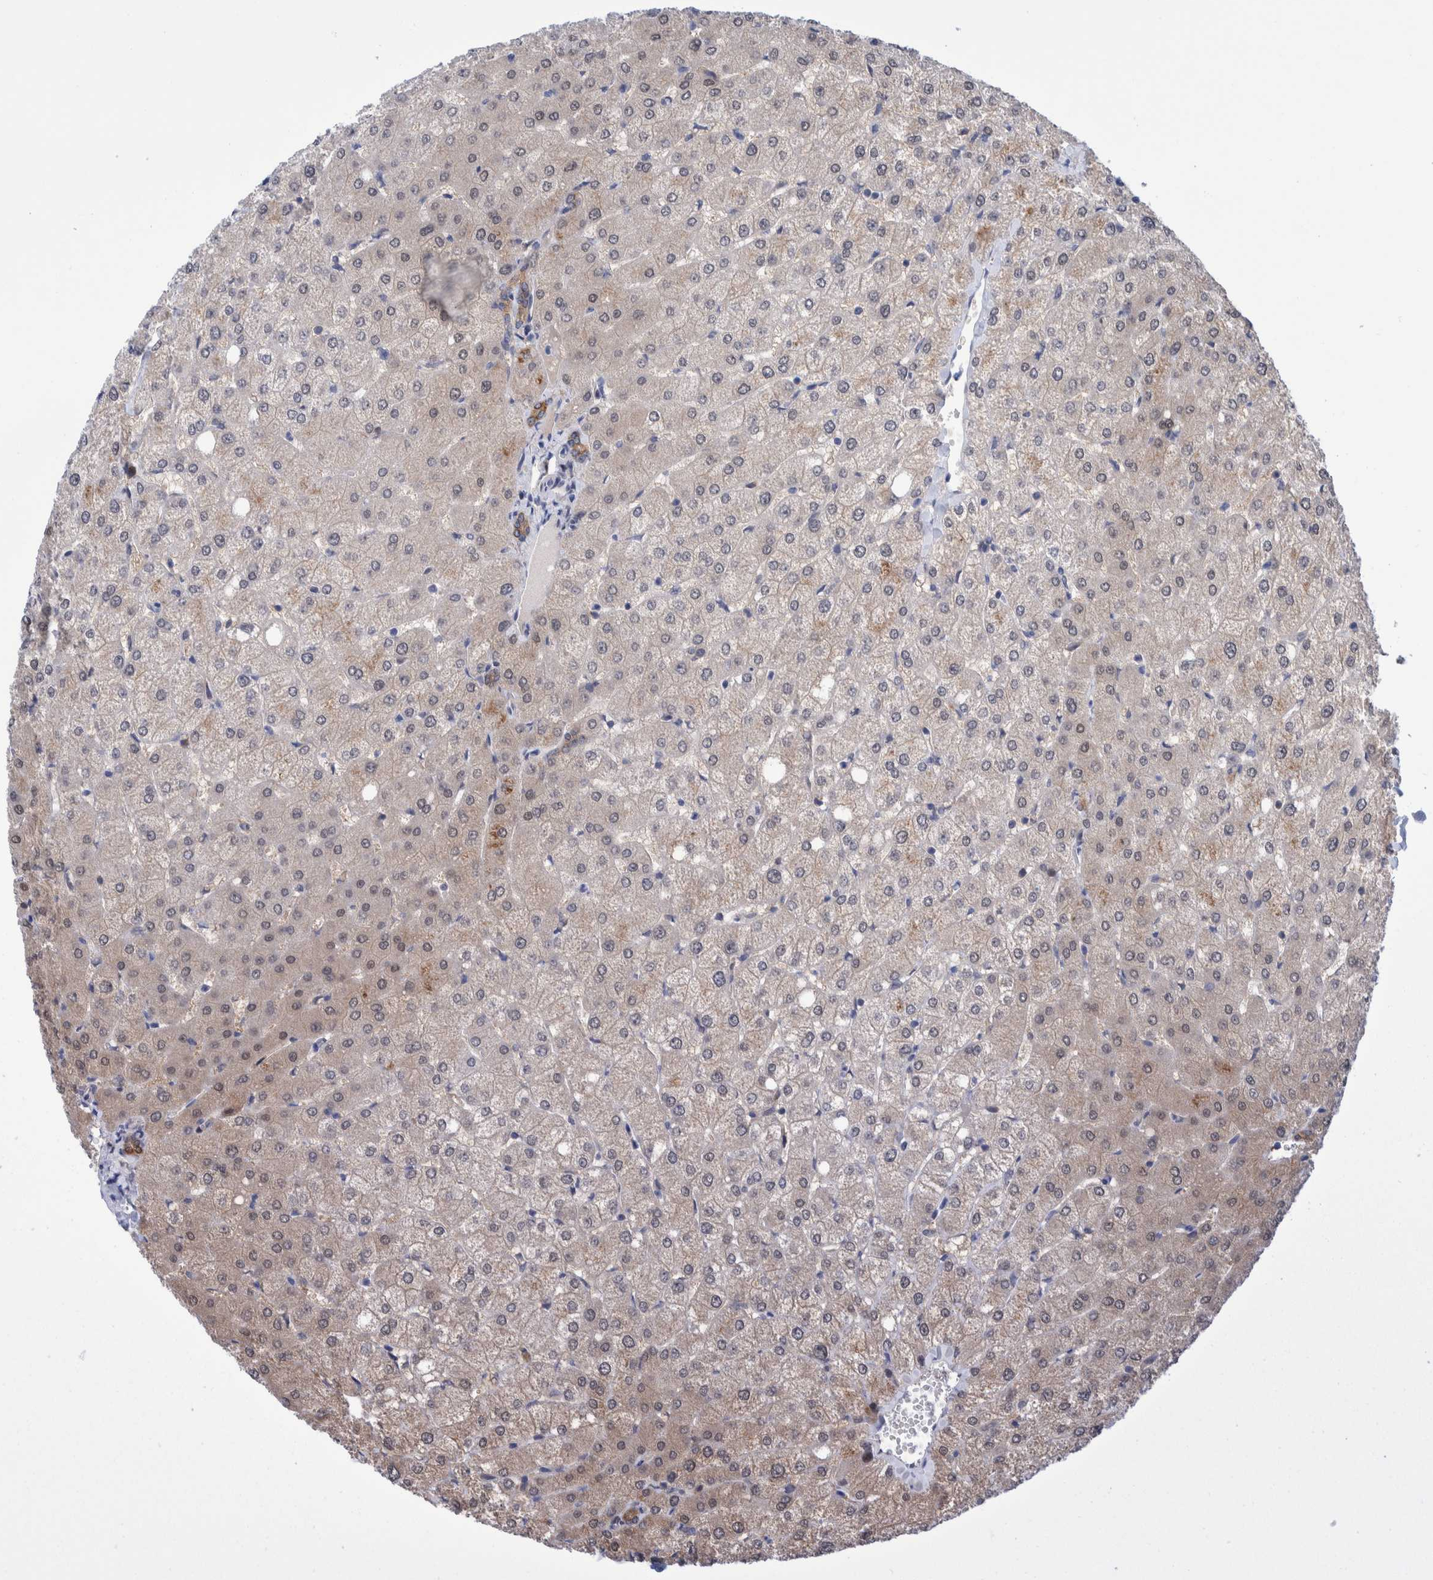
{"staining": {"intensity": "weak", "quantity": ">75%", "location": "cytoplasmic/membranous,nuclear"}, "tissue": "liver", "cell_type": "Hepatocytes", "image_type": "normal", "snomed": [{"axis": "morphology", "description": "Normal tissue, NOS"}, {"axis": "topography", "description": "Liver"}], "caption": "Protein staining of unremarkable liver reveals weak cytoplasmic/membranous,nuclear staining in about >75% of hepatocytes.", "gene": "PFAS", "patient": {"sex": "female", "age": 54}}